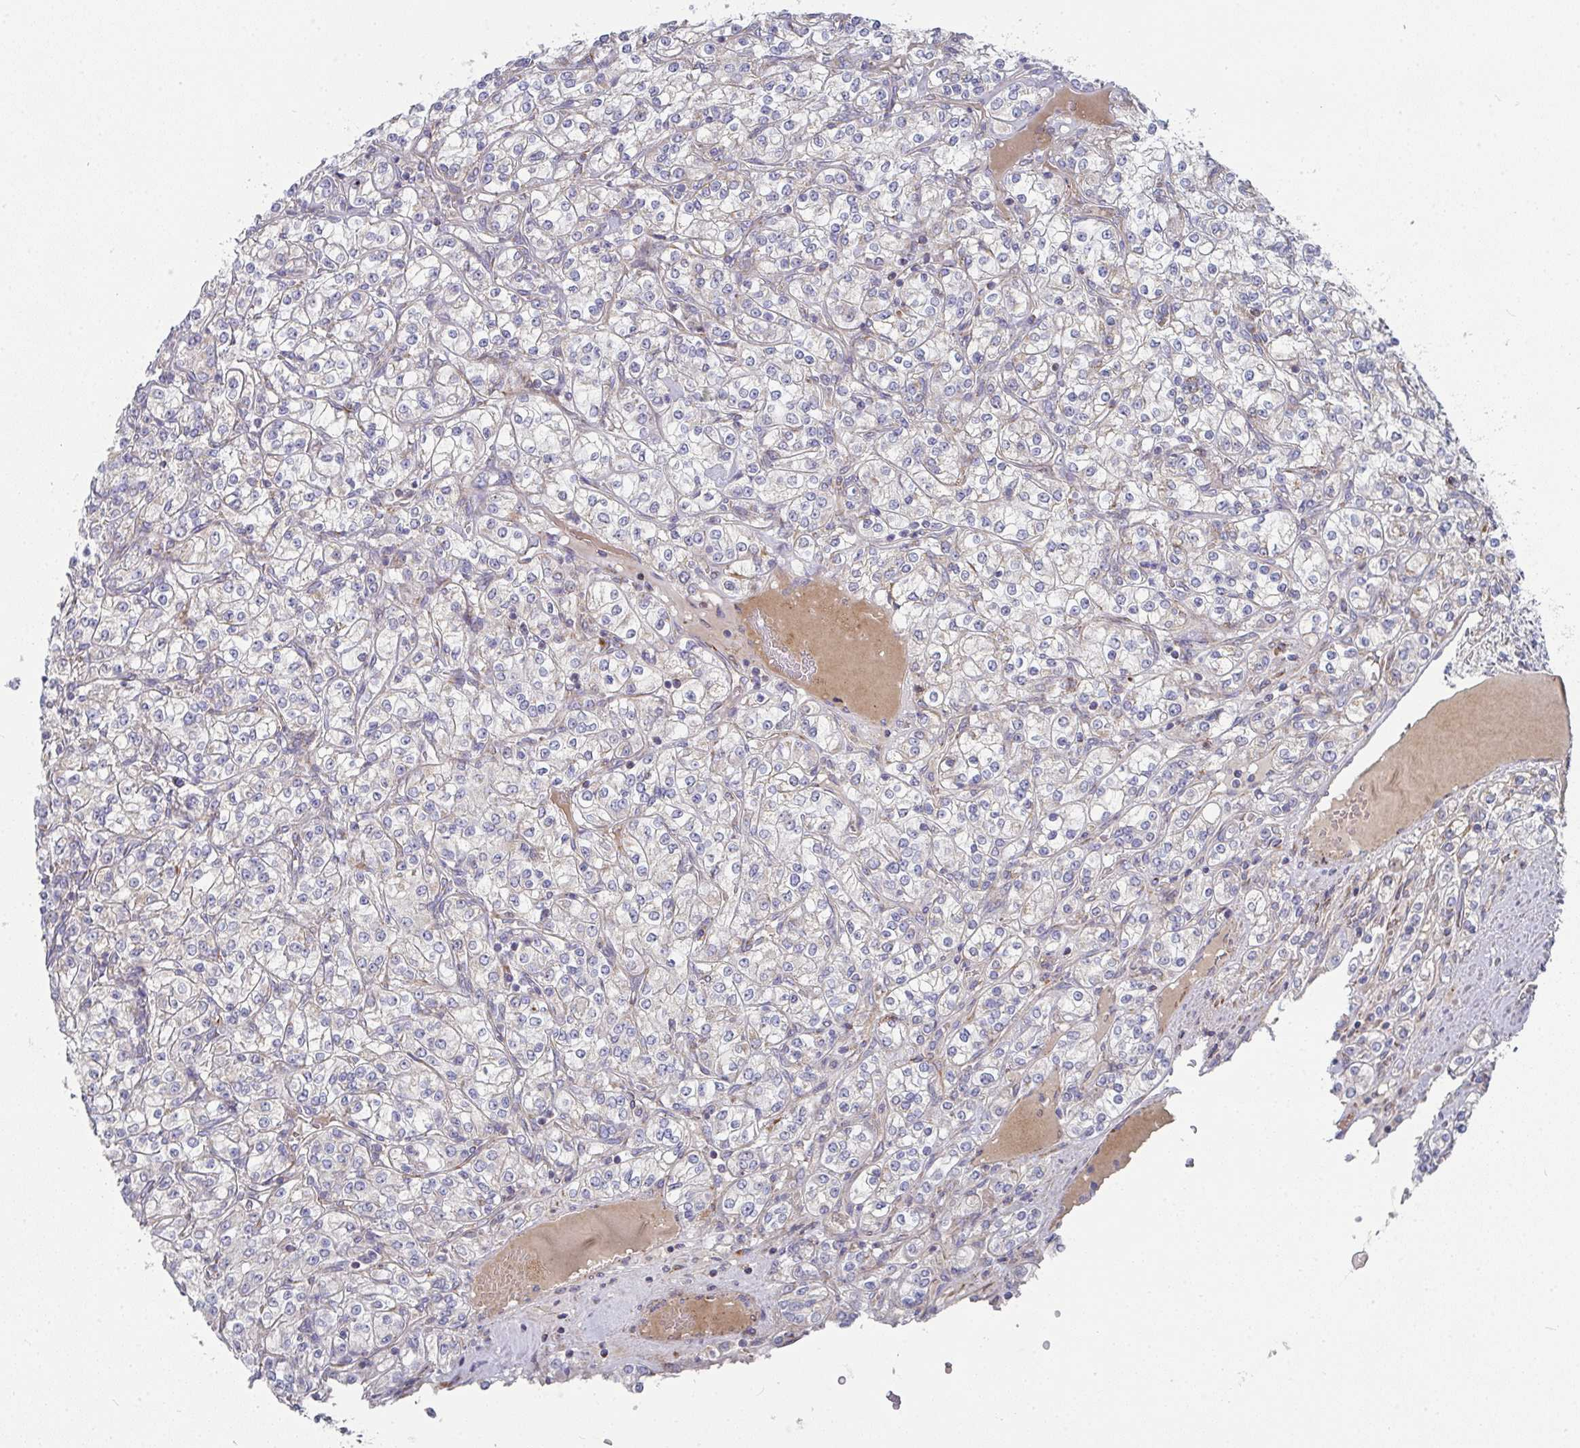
{"staining": {"intensity": "negative", "quantity": "none", "location": "none"}, "tissue": "renal cancer", "cell_type": "Tumor cells", "image_type": "cancer", "snomed": [{"axis": "morphology", "description": "Adenocarcinoma, NOS"}, {"axis": "topography", "description": "Kidney"}], "caption": "Immunohistochemistry (IHC) image of neoplastic tissue: renal cancer (adenocarcinoma) stained with DAB demonstrates no significant protein staining in tumor cells.", "gene": "RHEBL1", "patient": {"sex": "male", "age": 77}}